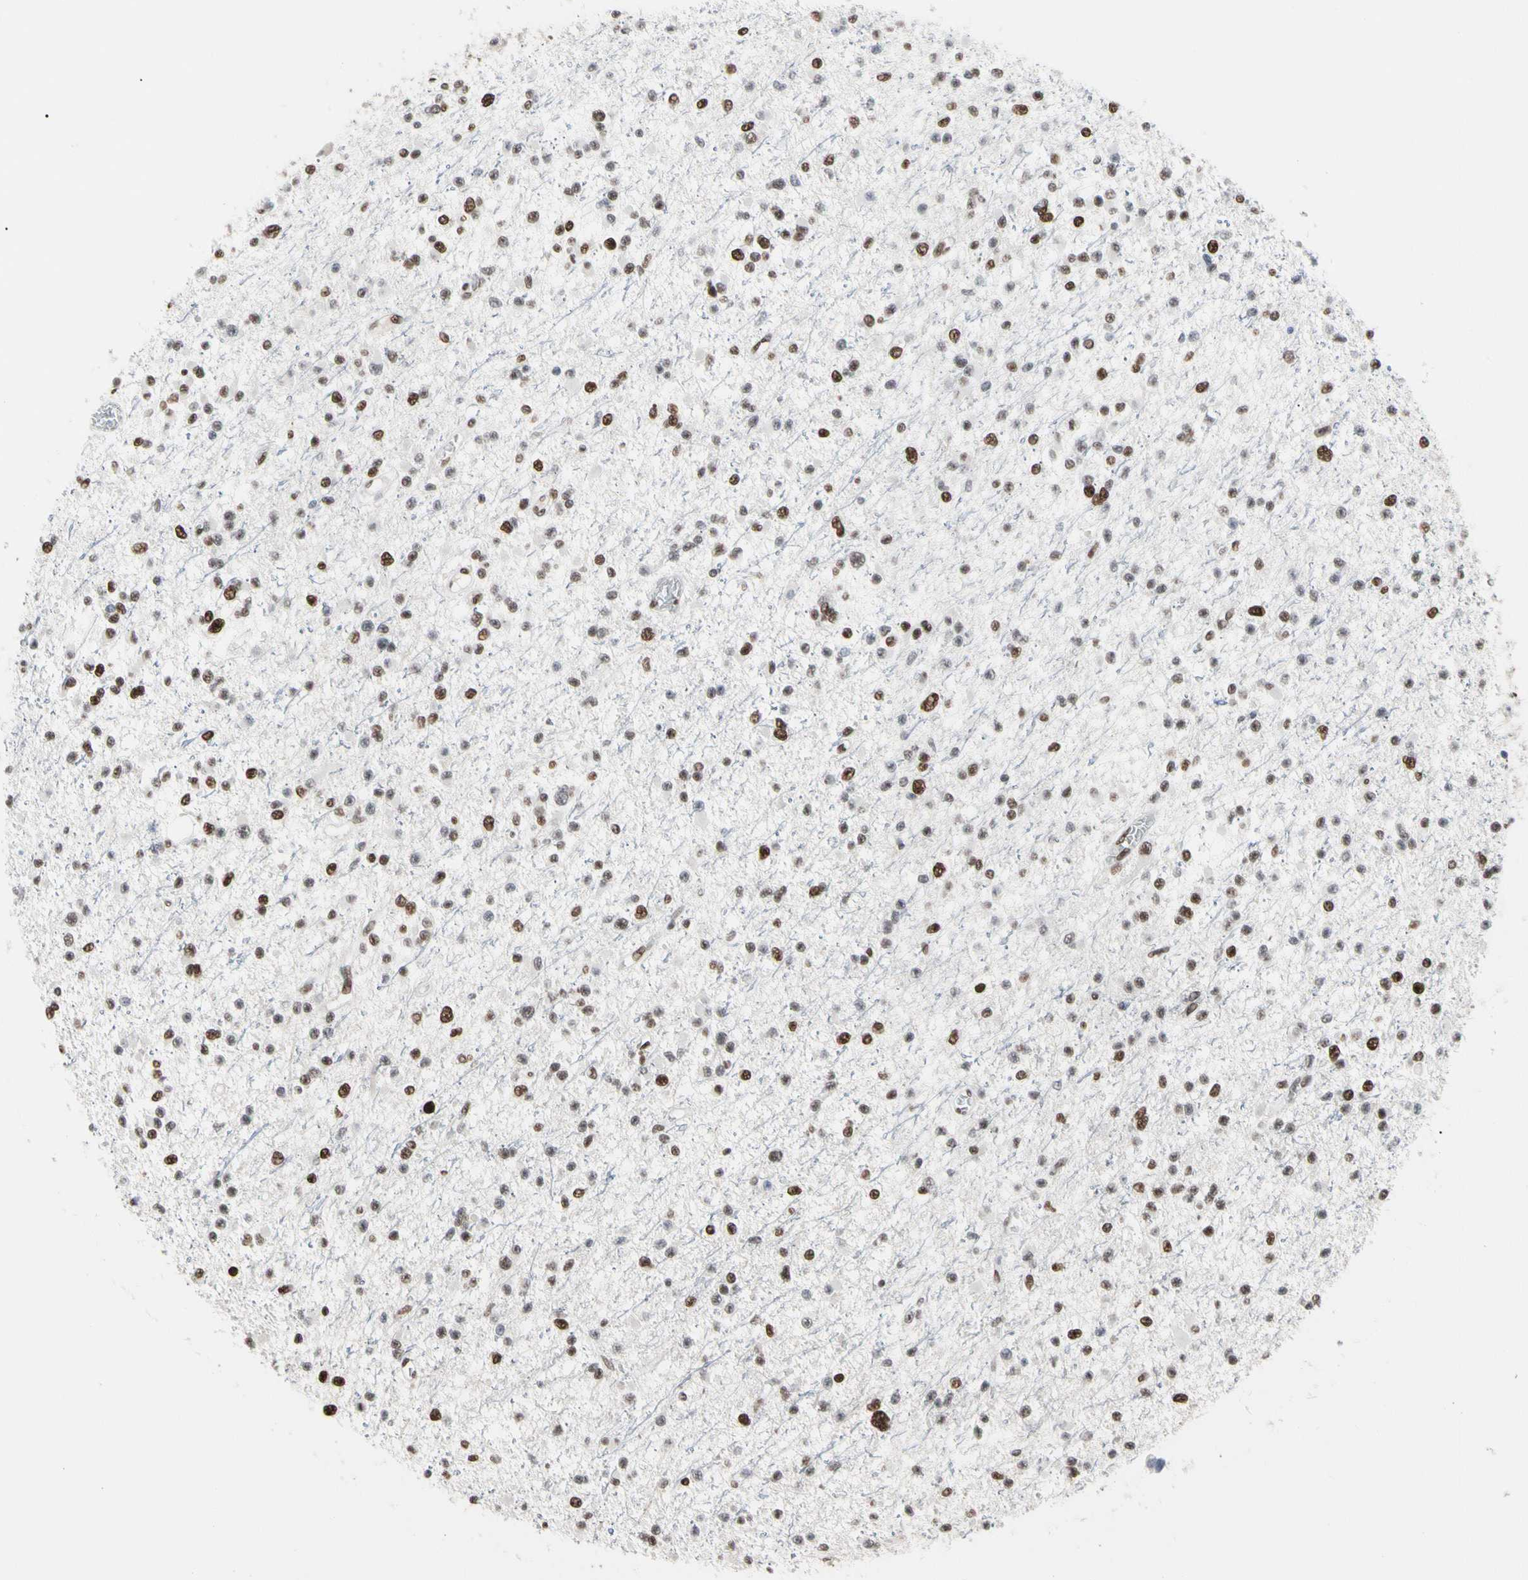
{"staining": {"intensity": "moderate", "quantity": ">75%", "location": "nuclear"}, "tissue": "glioma", "cell_type": "Tumor cells", "image_type": "cancer", "snomed": [{"axis": "morphology", "description": "Glioma, malignant, Low grade"}, {"axis": "topography", "description": "Brain"}], "caption": "DAB (3,3'-diaminobenzidine) immunohistochemical staining of human malignant low-grade glioma shows moderate nuclear protein expression in about >75% of tumor cells. The protein of interest is stained brown, and the nuclei are stained in blue (DAB IHC with brightfield microscopy, high magnification).", "gene": "FAM98B", "patient": {"sex": "female", "age": 22}}